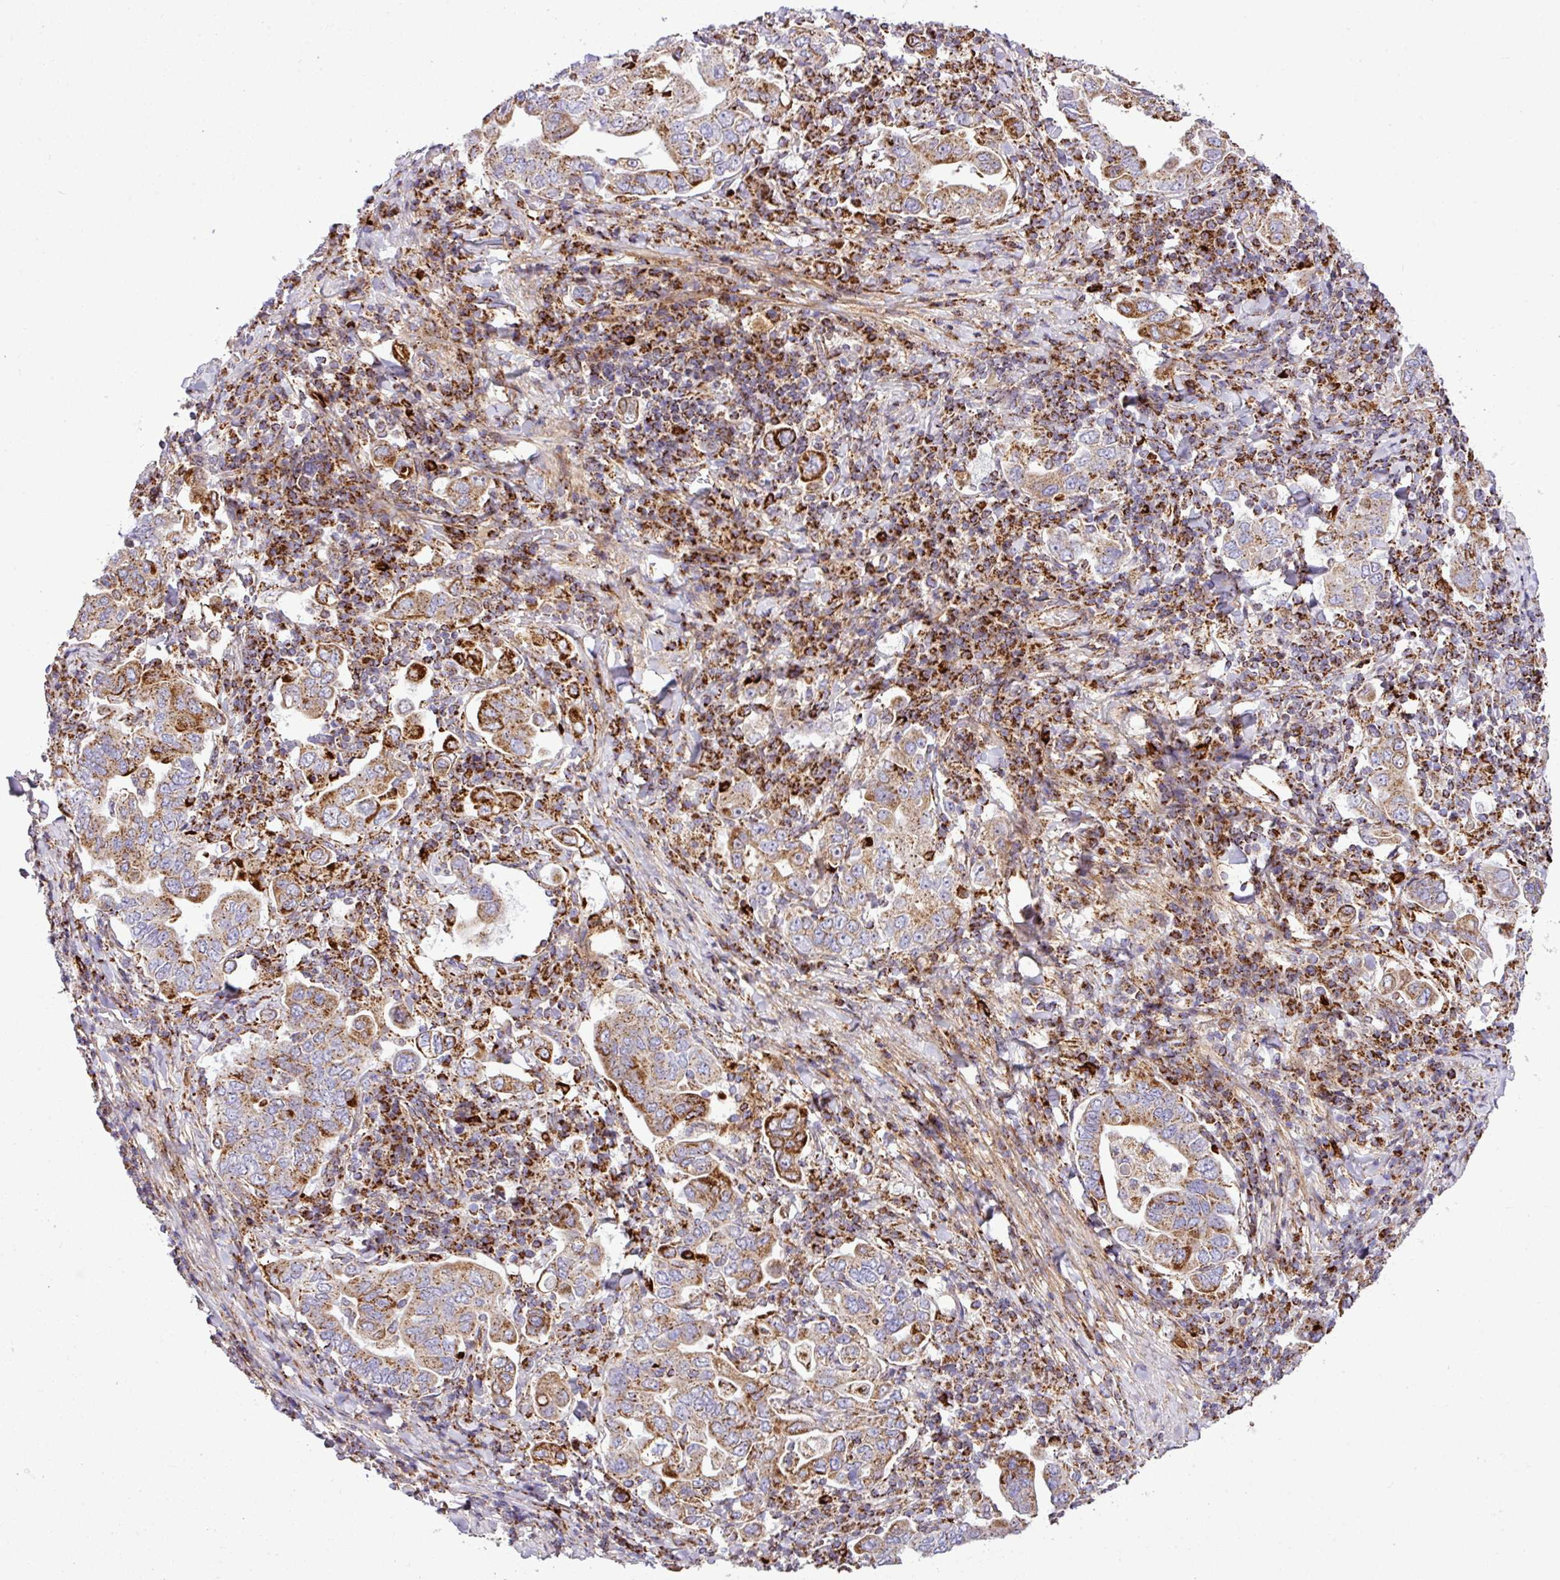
{"staining": {"intensity": "moderate", "quantity": ">75%", "location": "cytoplasmic/membranous"}, "tissue": "stomach cancer", "cell_type": "Tumor cells", "image_type": "cancer", "snomed": [{"axis": "morphology", "description": "Adenocarcinoma, NOS"}, {"axis": "topography", "description": "Stomach, upper"}, {"axis": "topography", "description": "Stomach"}], "caption": "Stomach cancer stained for a protein (brown) demonstrates moderate cytoplasmic/membranous positive expression in approximately >75% of tumor cells.", "gene": "ZNF569", "patient": {"sex": "male", "age": 62}}